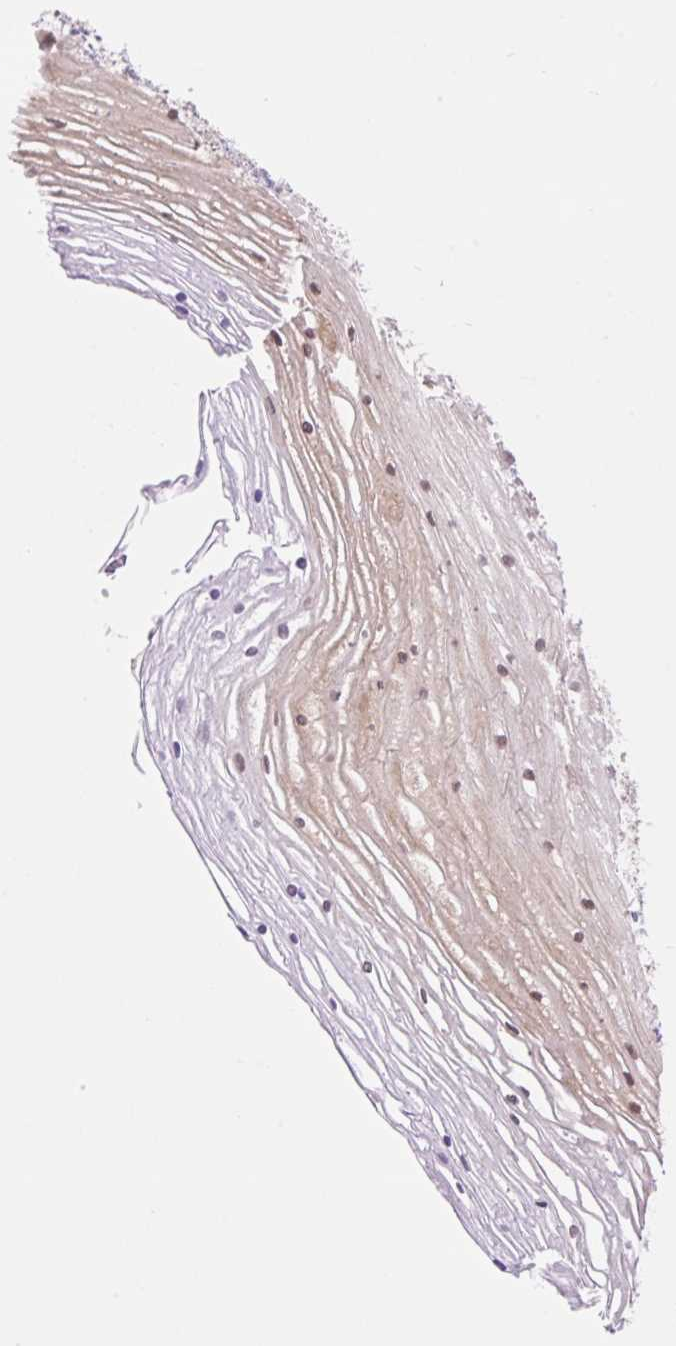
{"staining": {"intensity": "weak", "quantity": ">75%", "location": "cytoplasmic/membranous"}, "tissue": "cervix", "cell_type": "Glandular cells", "image_type": "normal", "snomed": [{"axis": "morphology", "description": "Normal tissue, NOS"}, {"axis": "topography", "description": "Cervix"}], "caption": "The micrograph reveals staining of benign cervix, revealing weak cytoplasmic/membranous protein positivity (brown color) within glandular cells.", "gene": "VPS25", "patient": {"sex": "female", "age": 36}}